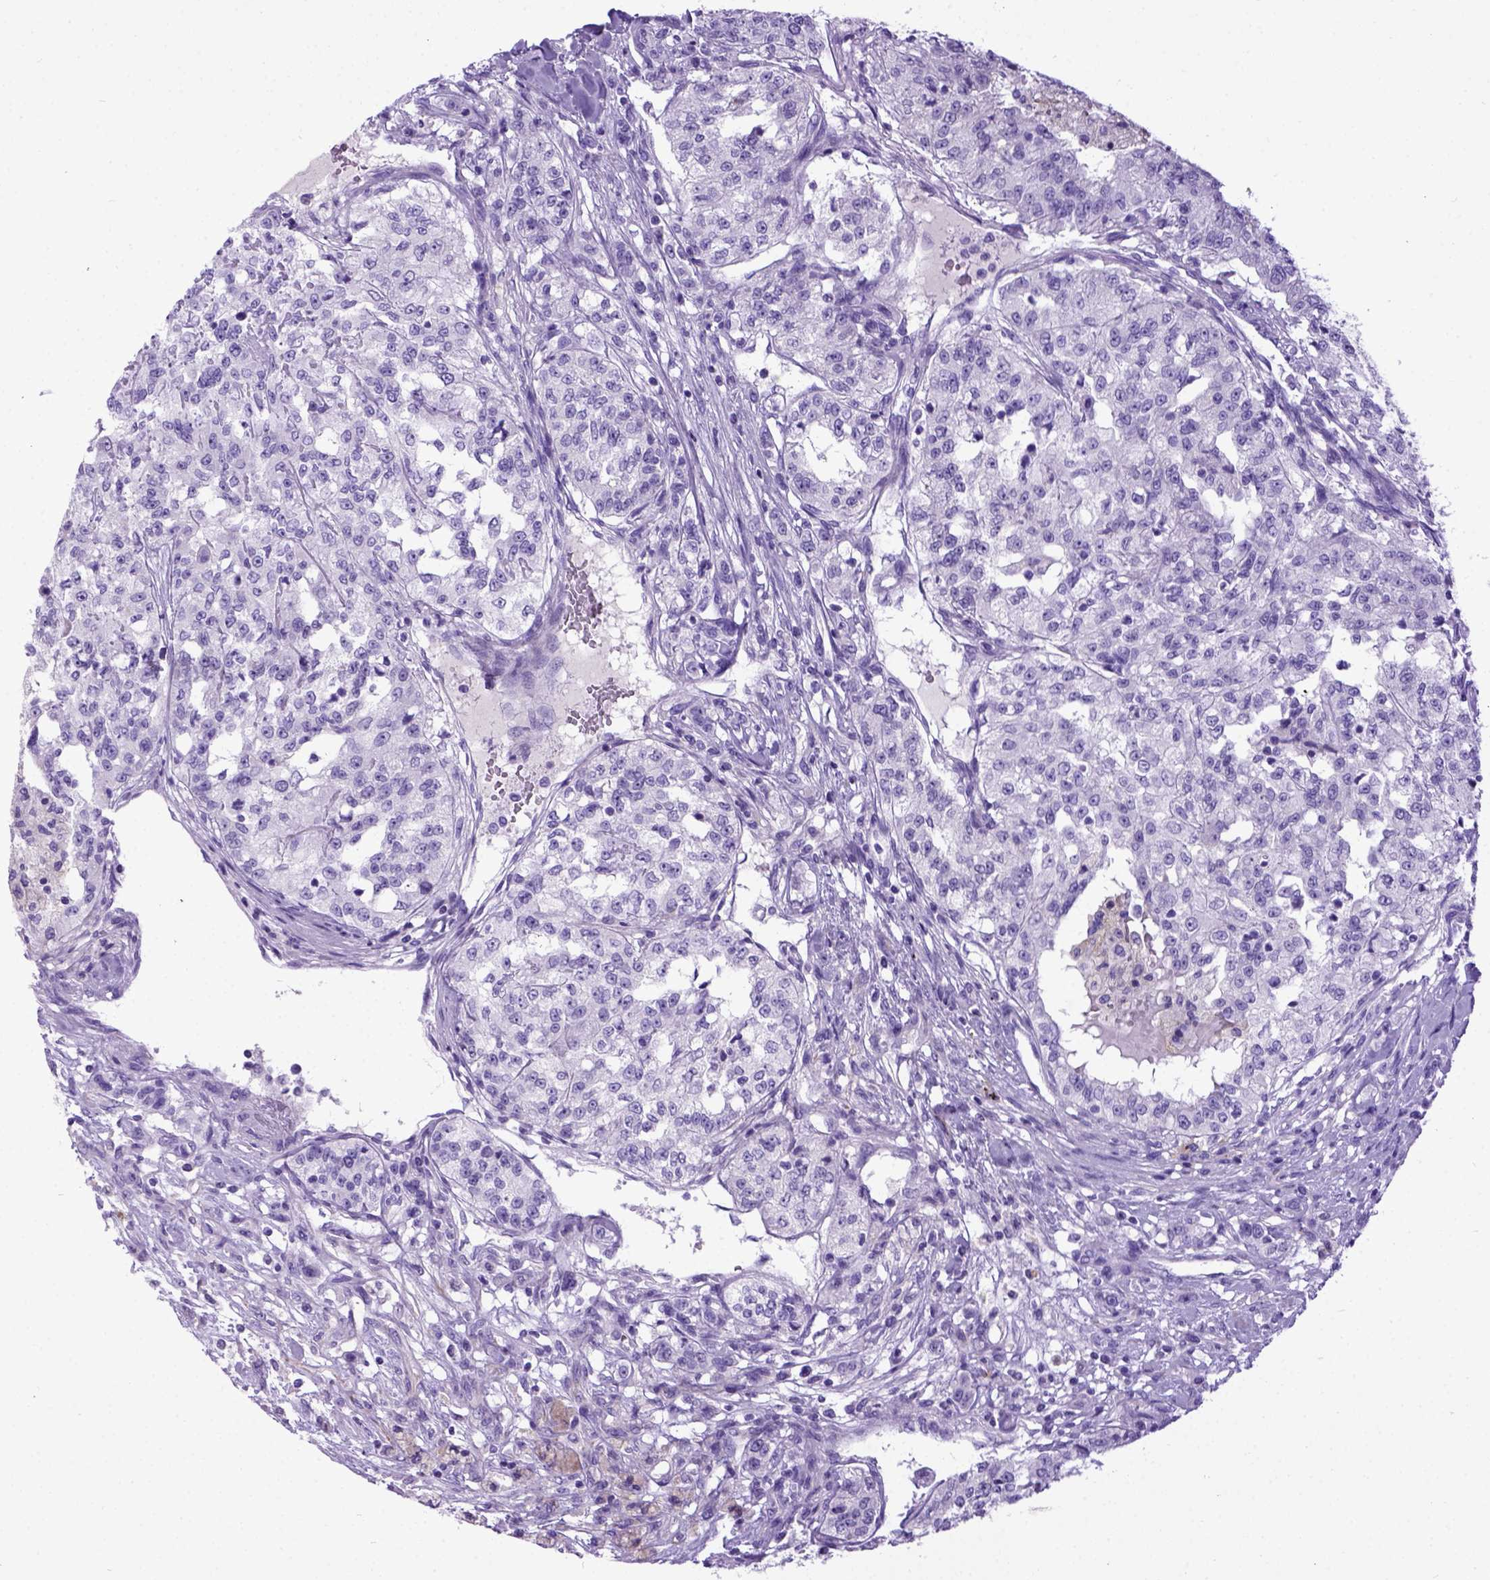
{"staining": {"intensity": "negative", "quantity": "none", "location": "none"}, "tissue": "renal cancer", "cell_type": "Tumor cells", "image_type": "cancer", "snomed": [{"axis": "morphology", "description": "Adenocarcinoma, NOS"}, {"axis": "topography", "description": "Kidney"}], "caption": "Renal adenocarcinoma stained for a protein using immunohistochemistry reveals no positivity tumor cells.", "gene": "IGF2", "patient": {"sex": "female", "age": 63}}